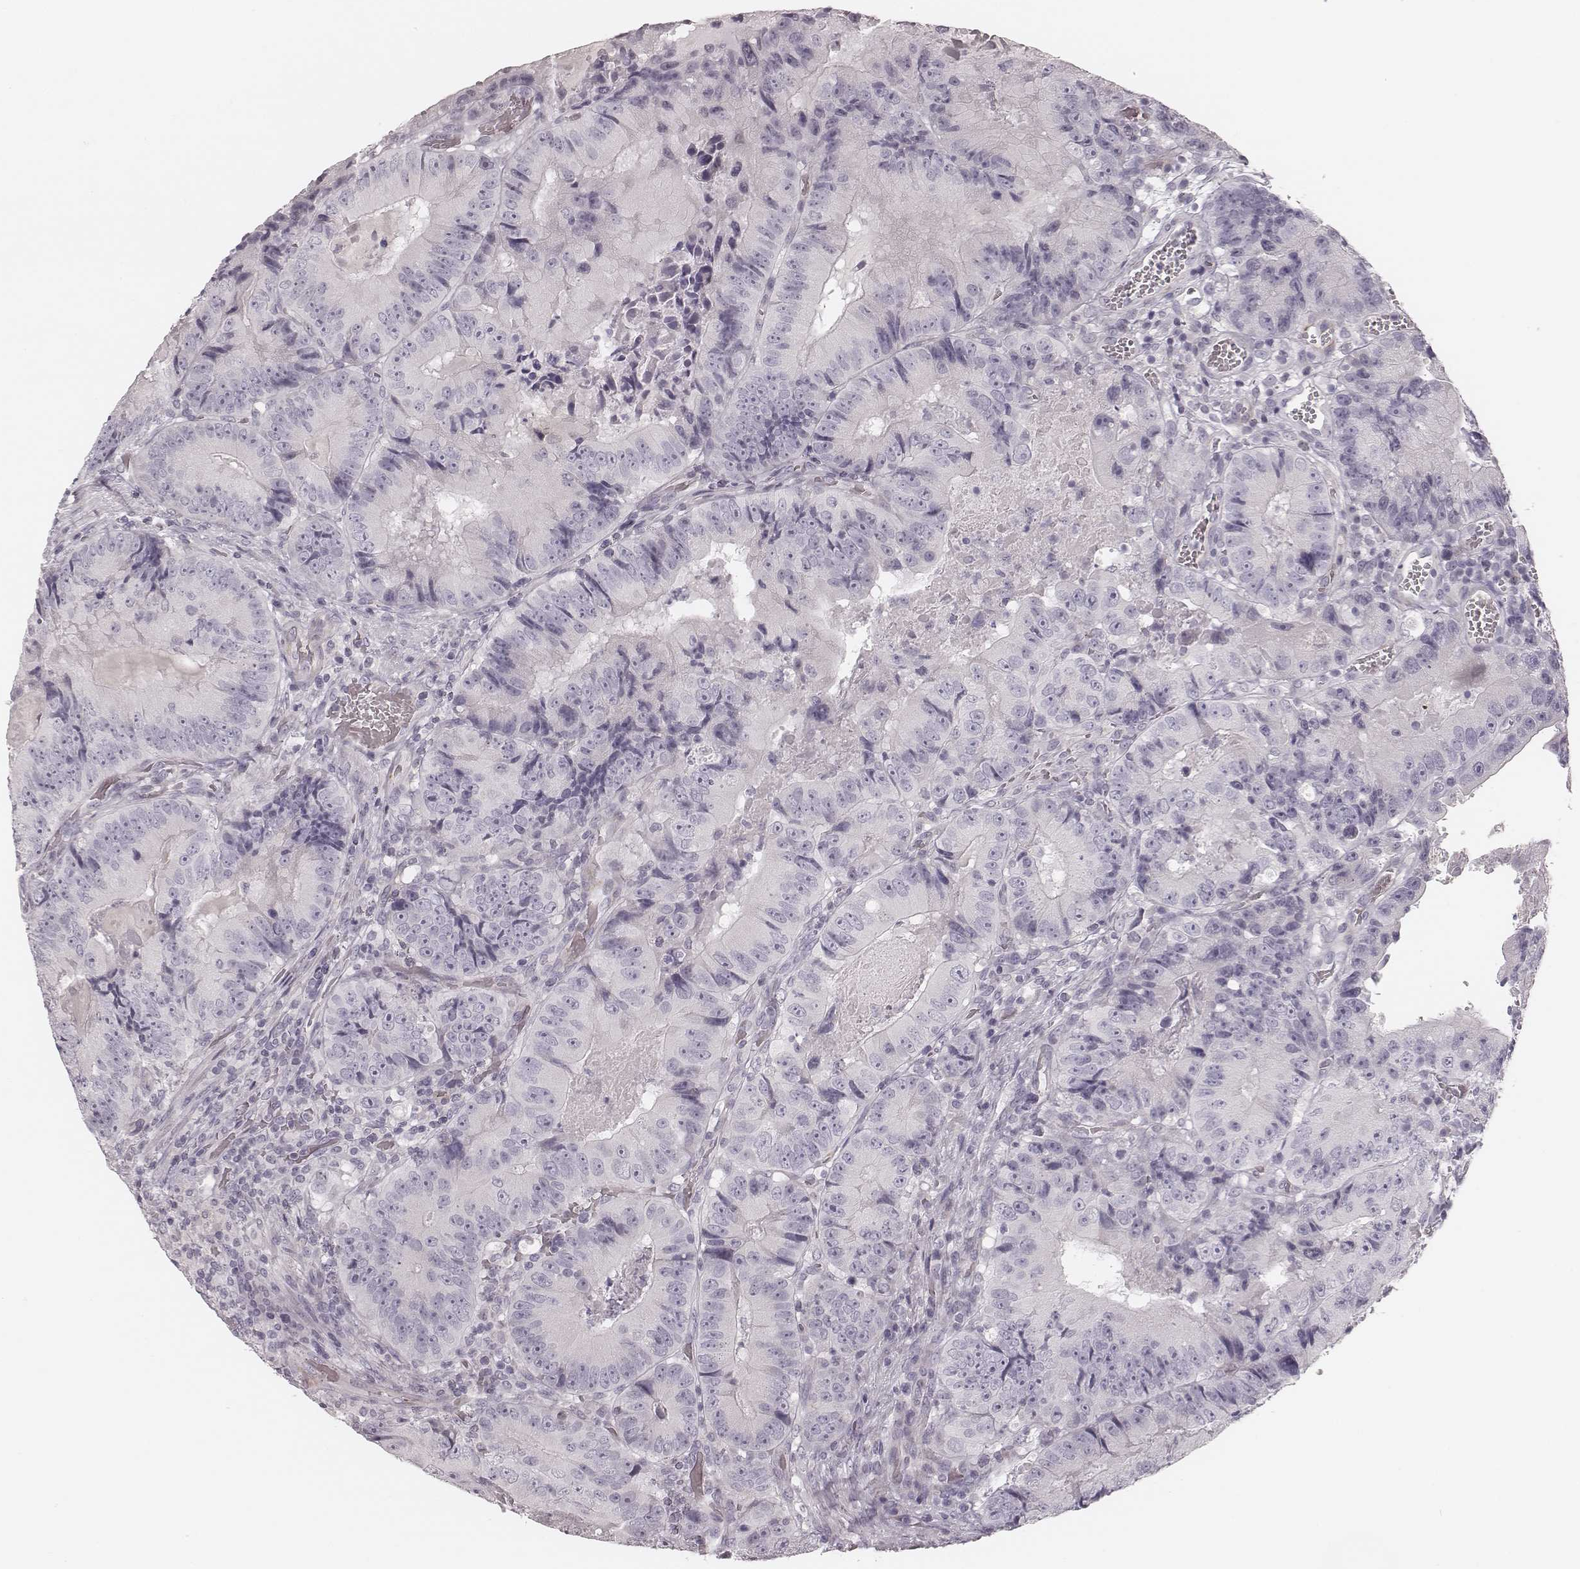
{"staining": {"intensity": "negative", "quantity": "none", "location": "none"}, "tissue": "colorectal cancer", "cell_type": "Tumor cells", "image_type": "cancer", "snomed": [{"axis": "morphology", "description": "Adenocarcinoma, NOS"}, {"axis": "topography", "description": "Colon"}], "caption": "Protein analysis of adenocarcinoma (colorectal) displays no significant expression in tumor cells. Nuclei are stained in blue.", "gene": "SPA17", "patient": {"sex": "female", "age": 86}}